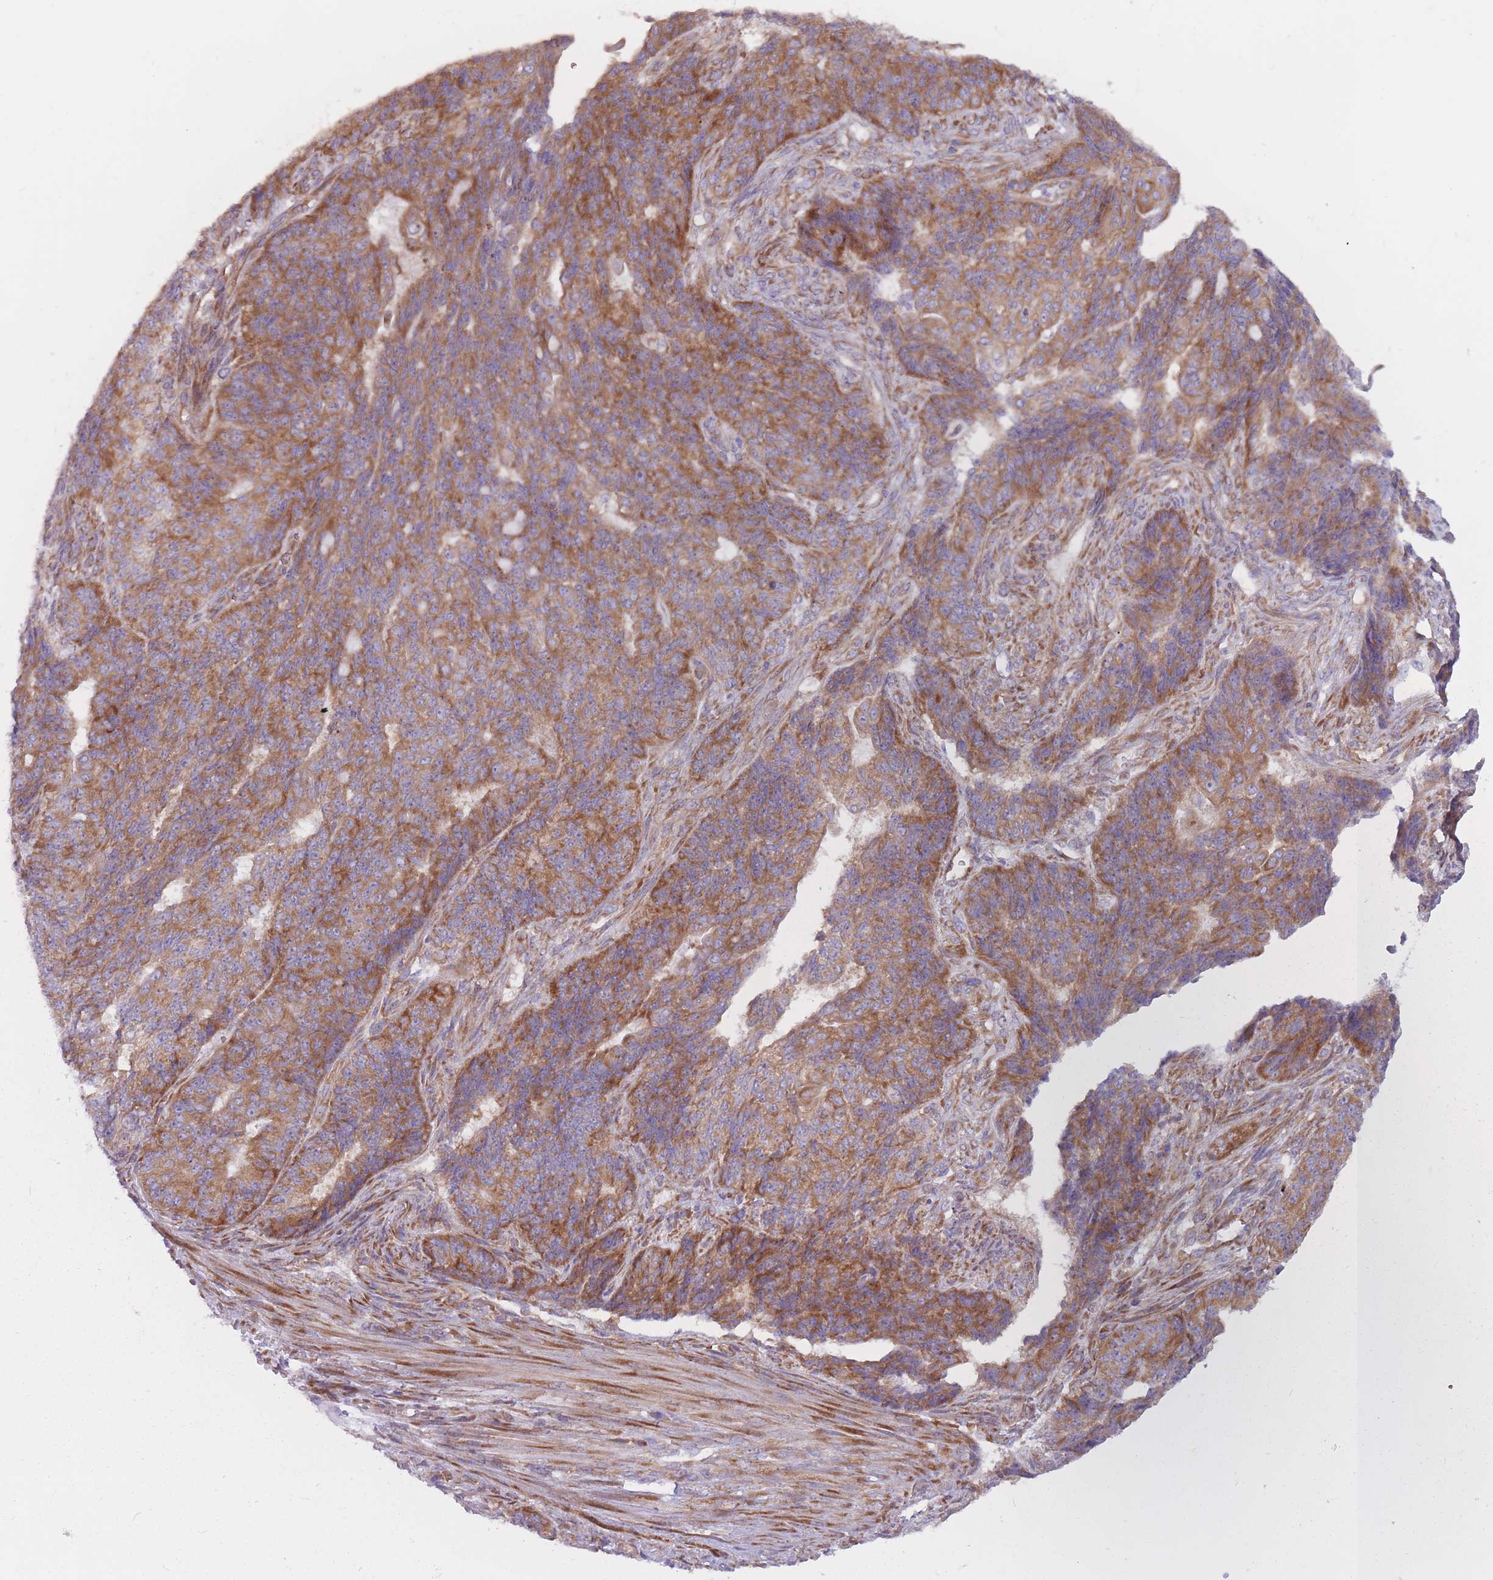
{"staining": {"intensity": "moderate", "quantity": ">75%", "location": "cytoplasmic/membranous"}, "tissue": "endometrial cancer", "cell_type": "Tumor cells", "image_type": "cancer", "snomed": [{"axis": "morphology", "description": "Adenocarcinoma, NOS"}, {"axis": "topography", "description": "Endometrium"}], "caption": "This image displays IHC staining of adenocarcinoma (endometrial), with medium moderate cytoplasmic/membranous positivity in approximately >75% of tumor cells.", "gene": "RPL18", "patient": {"sex": "female", "age": 32}}